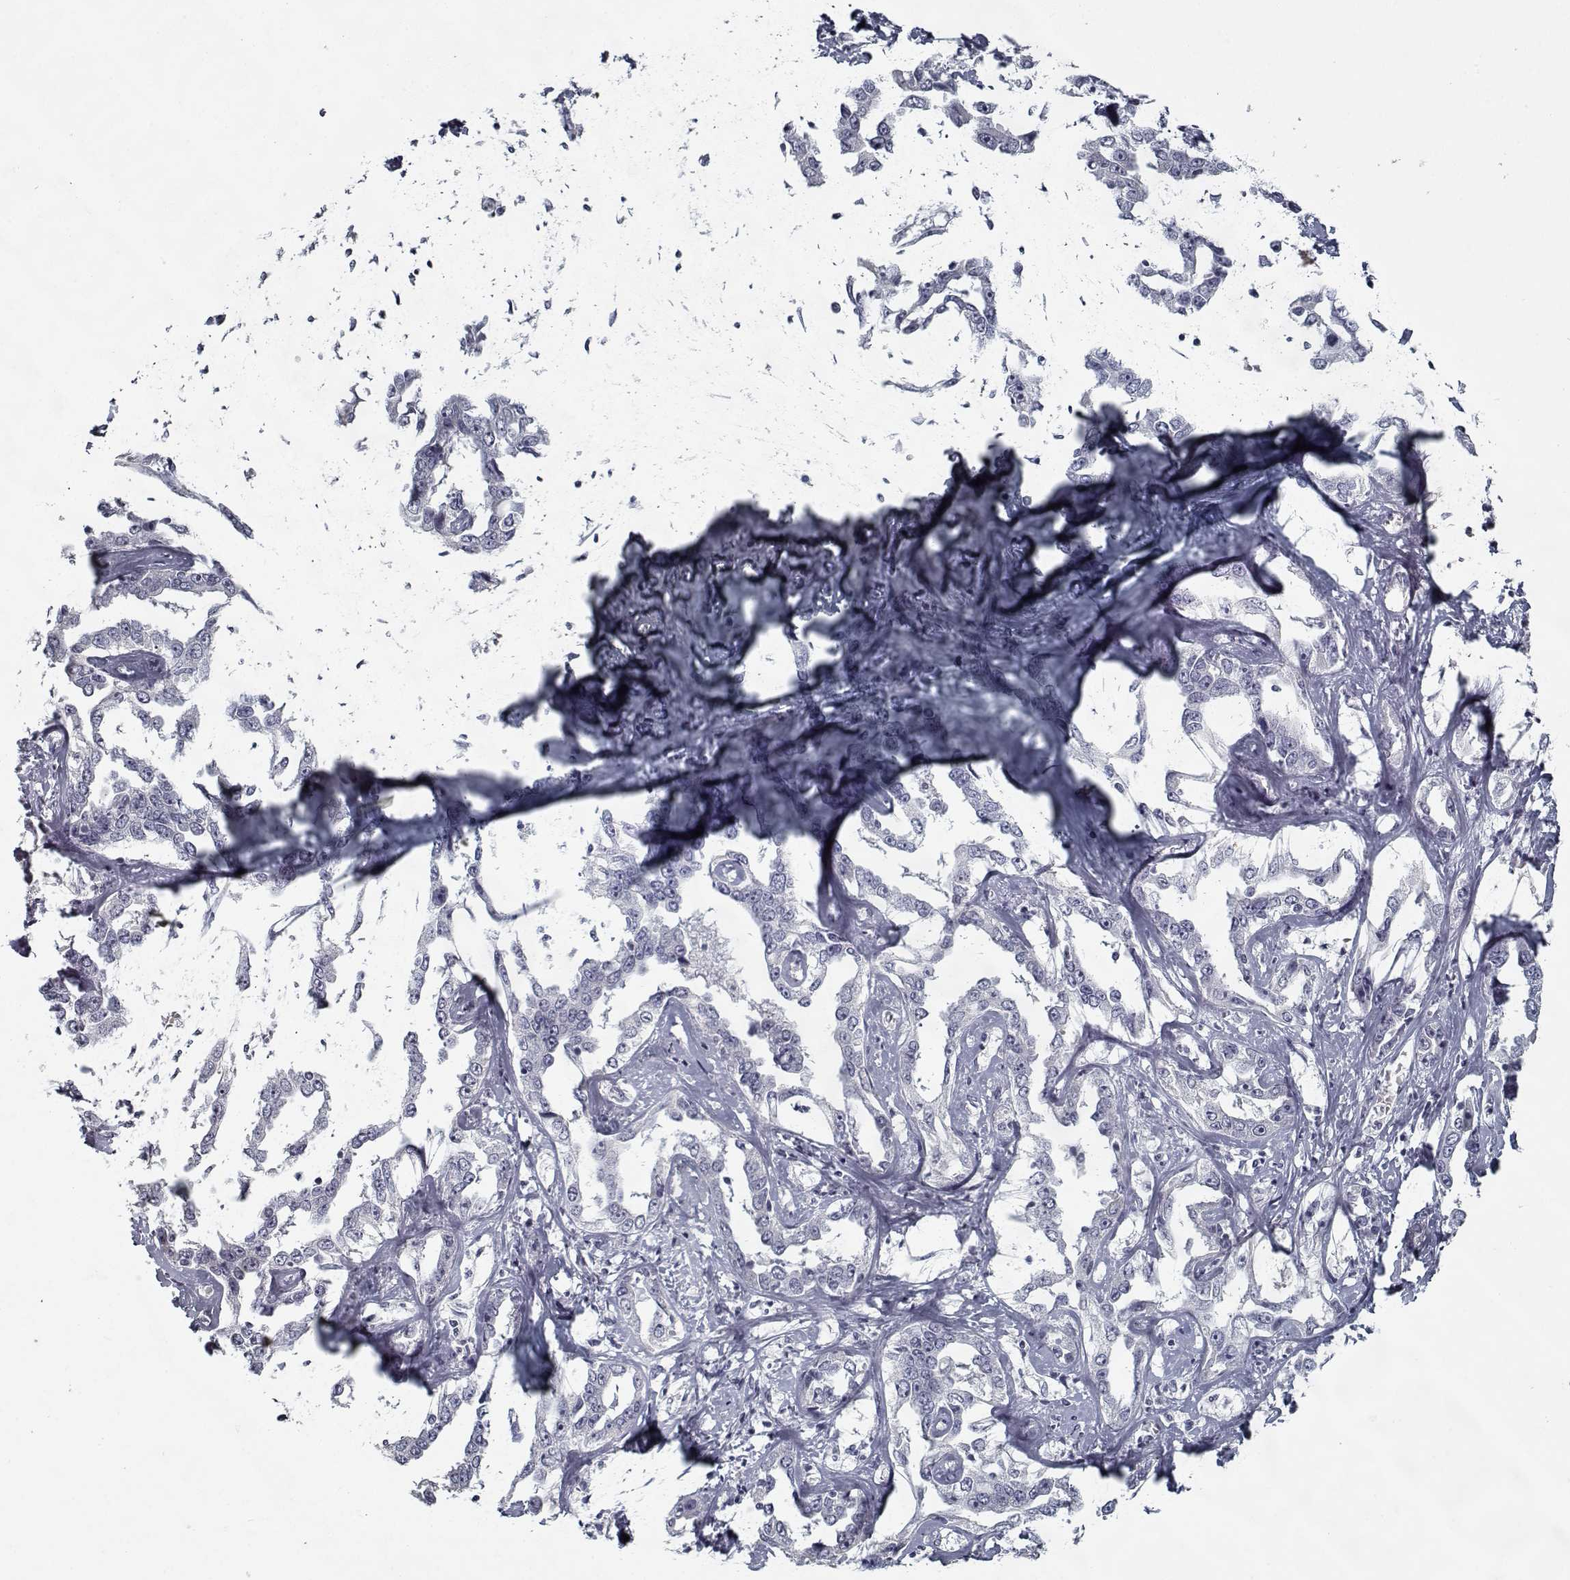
{"staining": {"intensity": "negative", "quantity": "none", "location": "none"}, "tissue": "liver cancer", "cell_type": "Tumor cells", "image_type": "cancer", "snomed": [{"axis": "morphology", "description": "Cholangiocarcinoma"}, {"axis": "topography", "description": "Liver"}], "caption": "Immunohistochemistry image of human liver cancer (cholangiocarcinoma) stained for a protein (brown), which exhibits no expression in tumor cells.", "gene": "GAD2", "patient": {"sex": "male", "age": 59}}